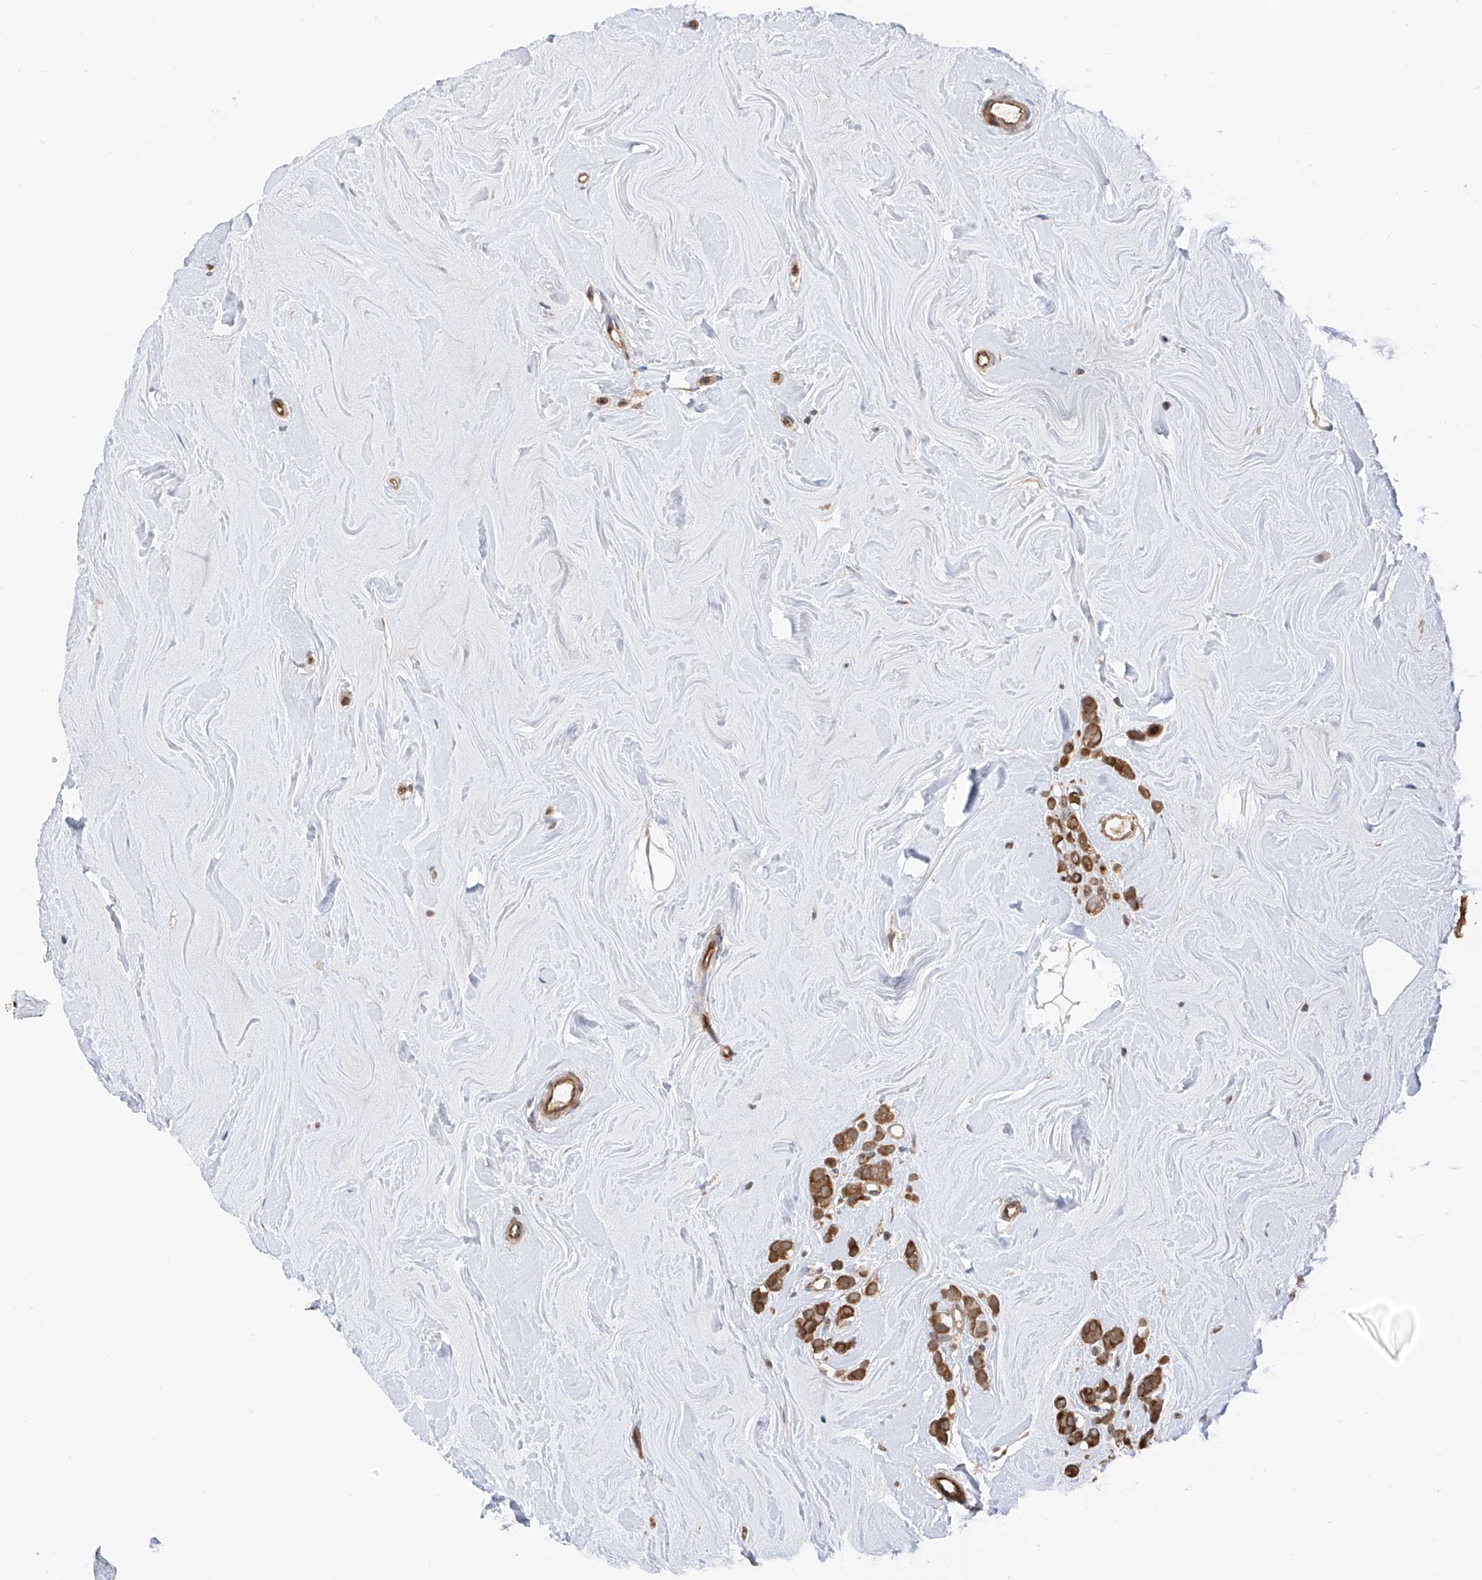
{"staining": {"intensity": "strong", "quantity": ">75%", "location": "cytoplasmic/membranous"}, "tissue": "breast cancer", "cell_type": "Tumor cells", "image_type": "cancer", "snomed": [{"axis": "morphology", "description": "Lobular carcinoma"}, {"axis": "topography", "description": "Breast"}], "caption": "The image displays immunohistochemical staining of breast cancer. There is strong cytoplasmic/membranous expression is present in about >75% of tumor cells.", "gene": "RPAIN", "patient": {"sex": "female", "age": 47}}